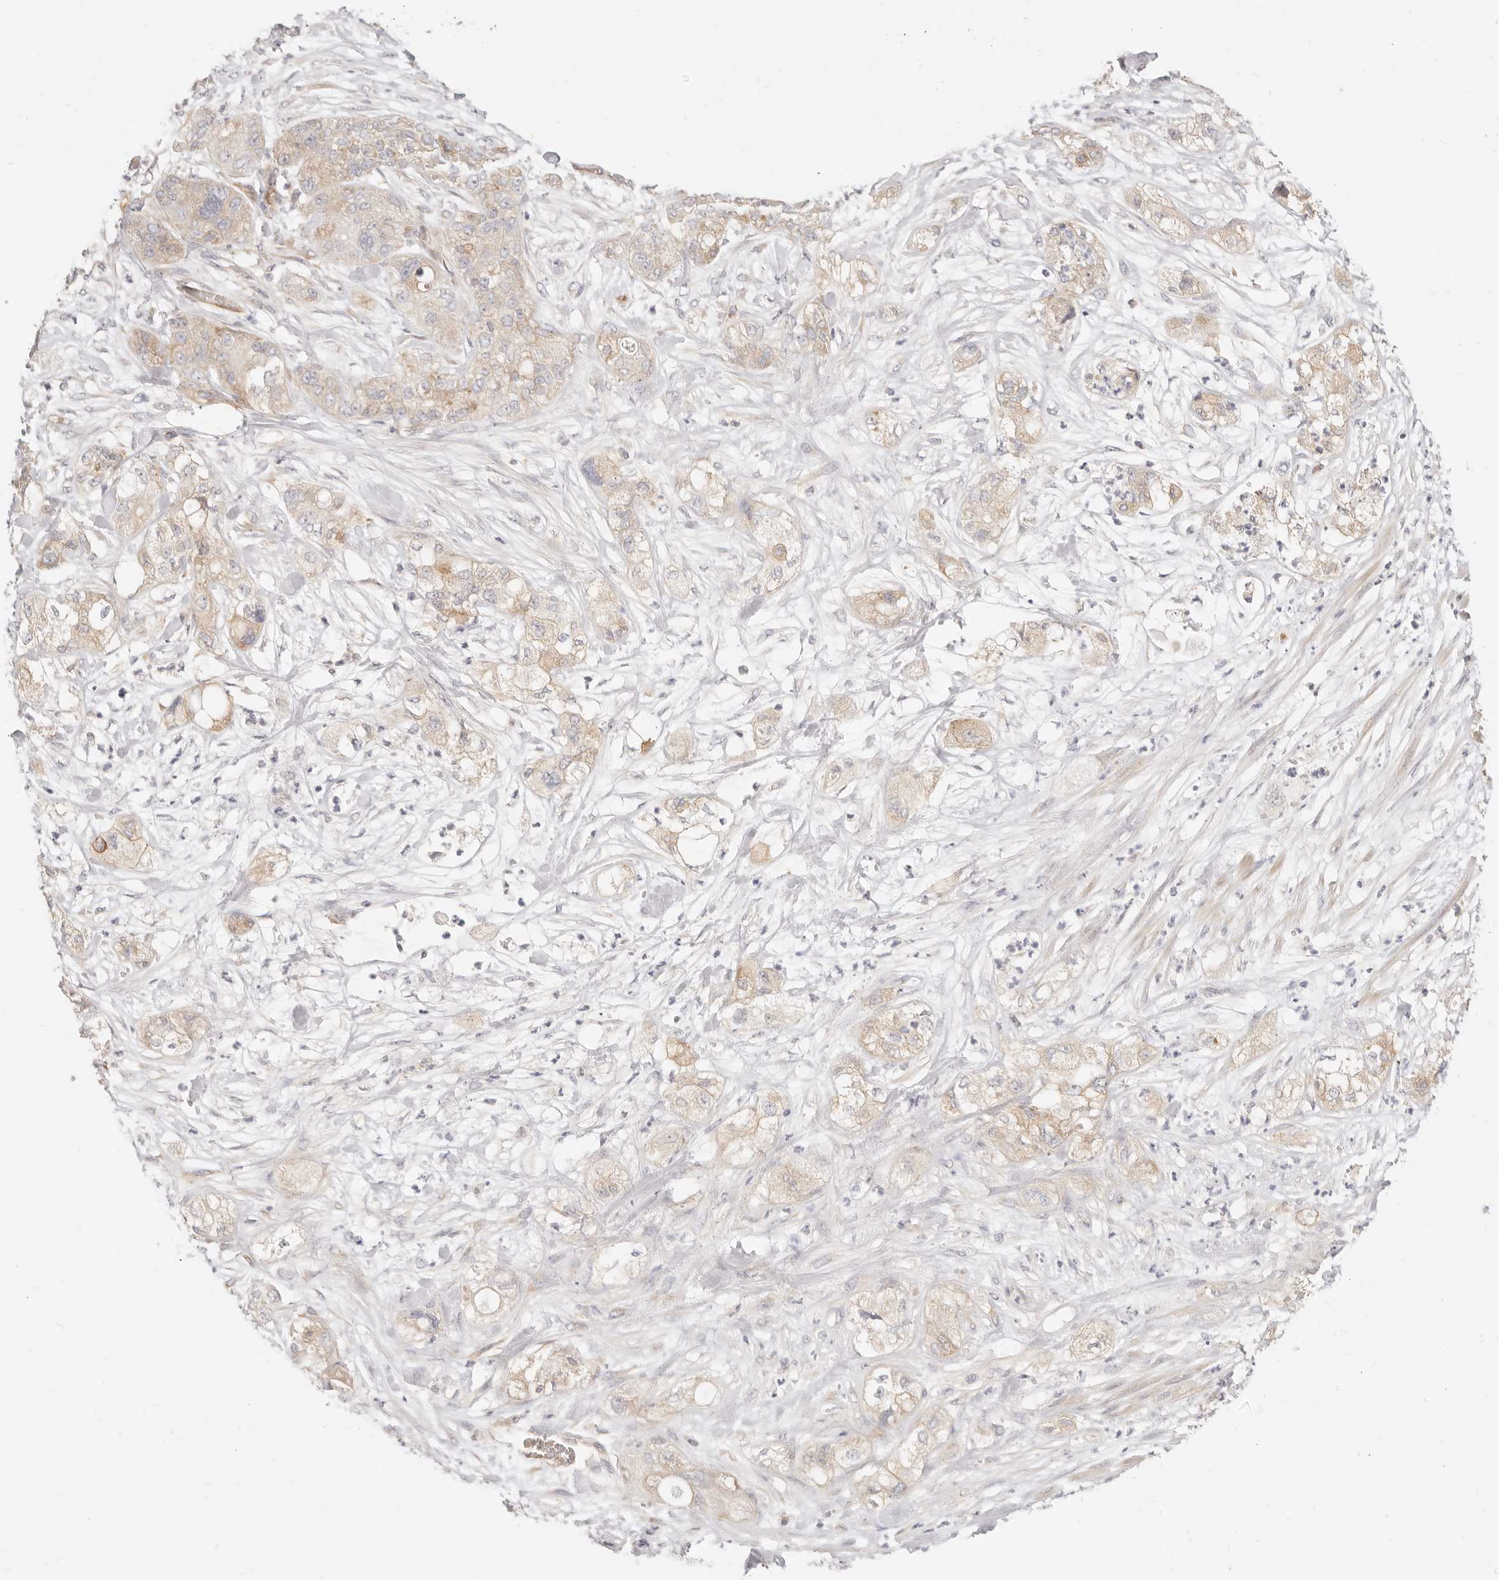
{"staining": {"intensity": "weak", "quantity": ">75%", "location": "cytoplasmic/membranous"}, "tissue": "pancreatic cancer", "cell_type": "Tumor cells", "image_type": "cancer", "snomed": [{"axis": "morphology", "description": "Adenocarcinoma, NOS"}, {"axis": "topography", "description": "Pancreas"}], "caption": "This is a micrograph of IHC staining of pancreatic cancer (adenocarcinoma), which shows weak positivity in the cytoplasmic/membranous of tumor cells.", "gene": "LTB4R2", "patient": {"sex": "female", "age": 78}}